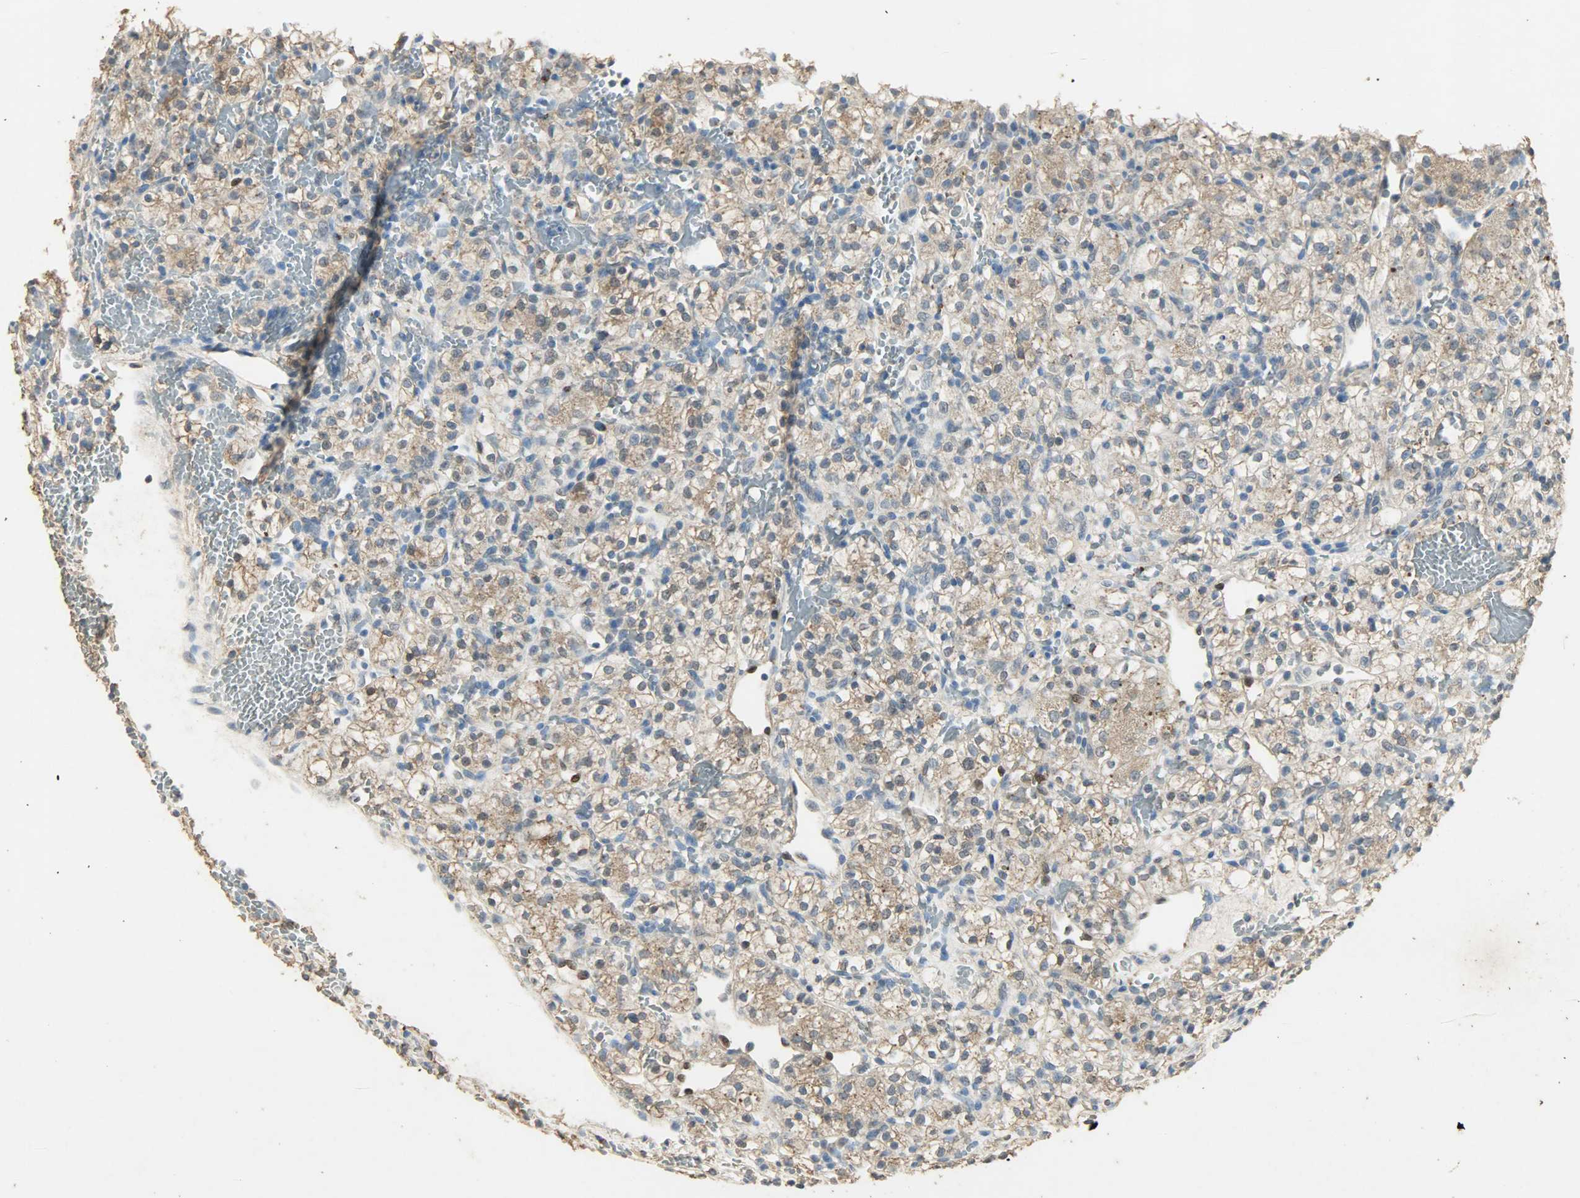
{"staining": {"intensity": "weak", "quantity": "25%-75%", "location": "cytoplasmic/membranous"}, "tissue": "renal cancer", "cell_type": "Tumor cells", "image_type": "cancer", "snomed": [{"axis": "morphology", "description": "Adenocarcinoma, NOS"}, {"axis": "topography", "description": "Kidney"}], "caption": "IHC staining of renal adenocarcinoma, which shows low levels of weak cytoplasmic/membranous staining in about 25%-75% of tumor cells indicating weak cytoplasmic/membranous protein staining. The staining was performed using DAB (3,3'-diaminobenzidine) (brown) for protein detection and nuclei were counterstained in hematoxylin (blue).", "gene": "ASB9", "patient": {"sex": "female", "age": 60}}